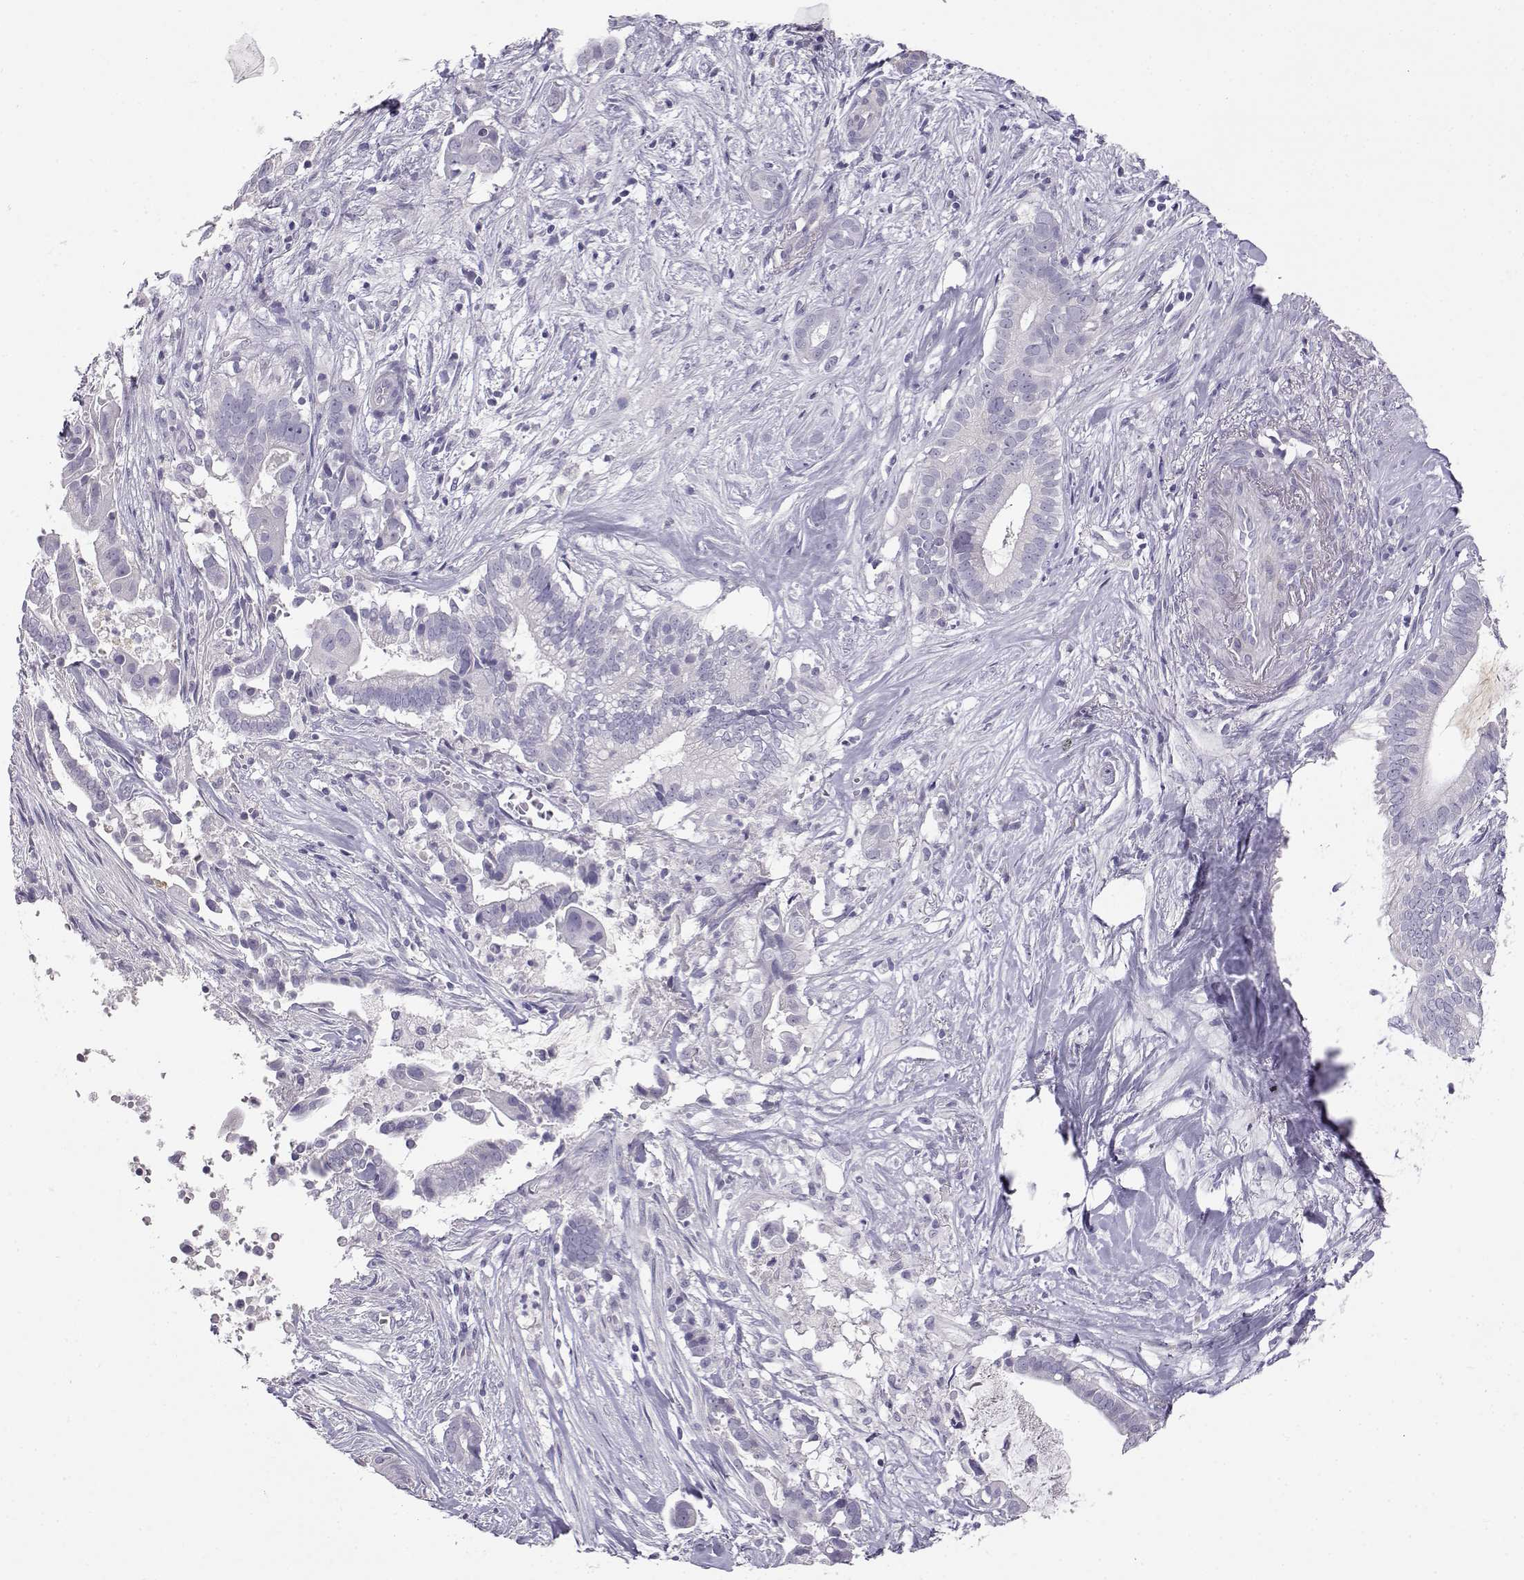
{"staining": {"intensity": "negative", "quantity": "none", "location": "none"}, "tissue": "pancreatic cancer", "cell_type": "Tumor cells", "image_type": "cancer", "snomed": [{"axis": "morphology", "description": "Adenocarcinoma, NOS"}, {"axis": "topography", "description": "Pancreas"}], "caption": "An IHC histopathology image of pancreatic cancer is shown. There is no staining in tumor cells of pancreatic cancer.", "gene": "ENDOU", "patient": {"sex": "male", "age": 61}}